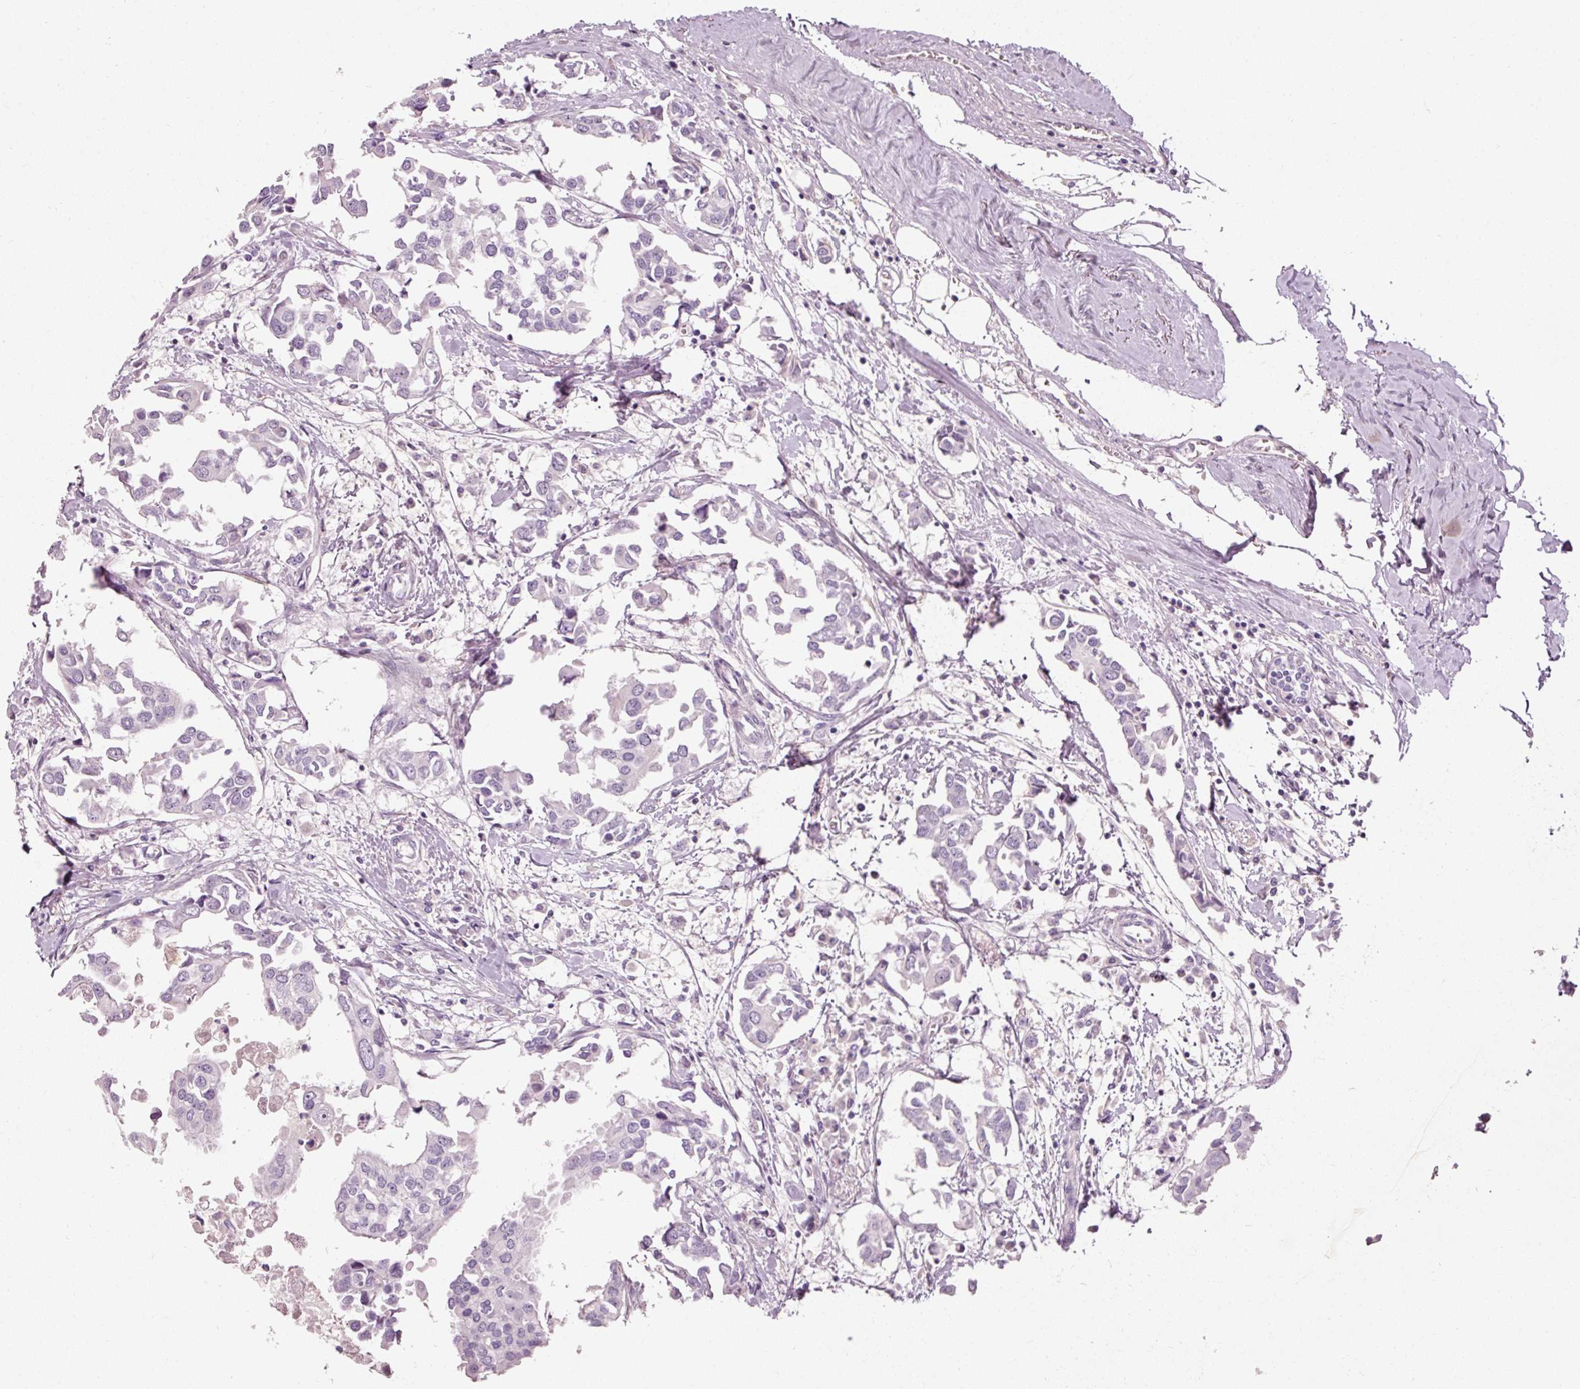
{"staining": {"intensity": "negative", "quantity": "none", "location": "none"}, "tissue": "breast cancer", "cell_type": "Tumor cells", "image_type": "cancer", "snomed": [{"axis": "morphology", "description": "Duct carcinoma"}, {"axis": "topography", "description": "Breast"}], "caption": "The immunohistochemistry (IHC) micrograph has no significant staining in tumor cells of breast cancer tissue.", "gene": "MUC5AC", "patient": {"sex": "female", "age": 83}}